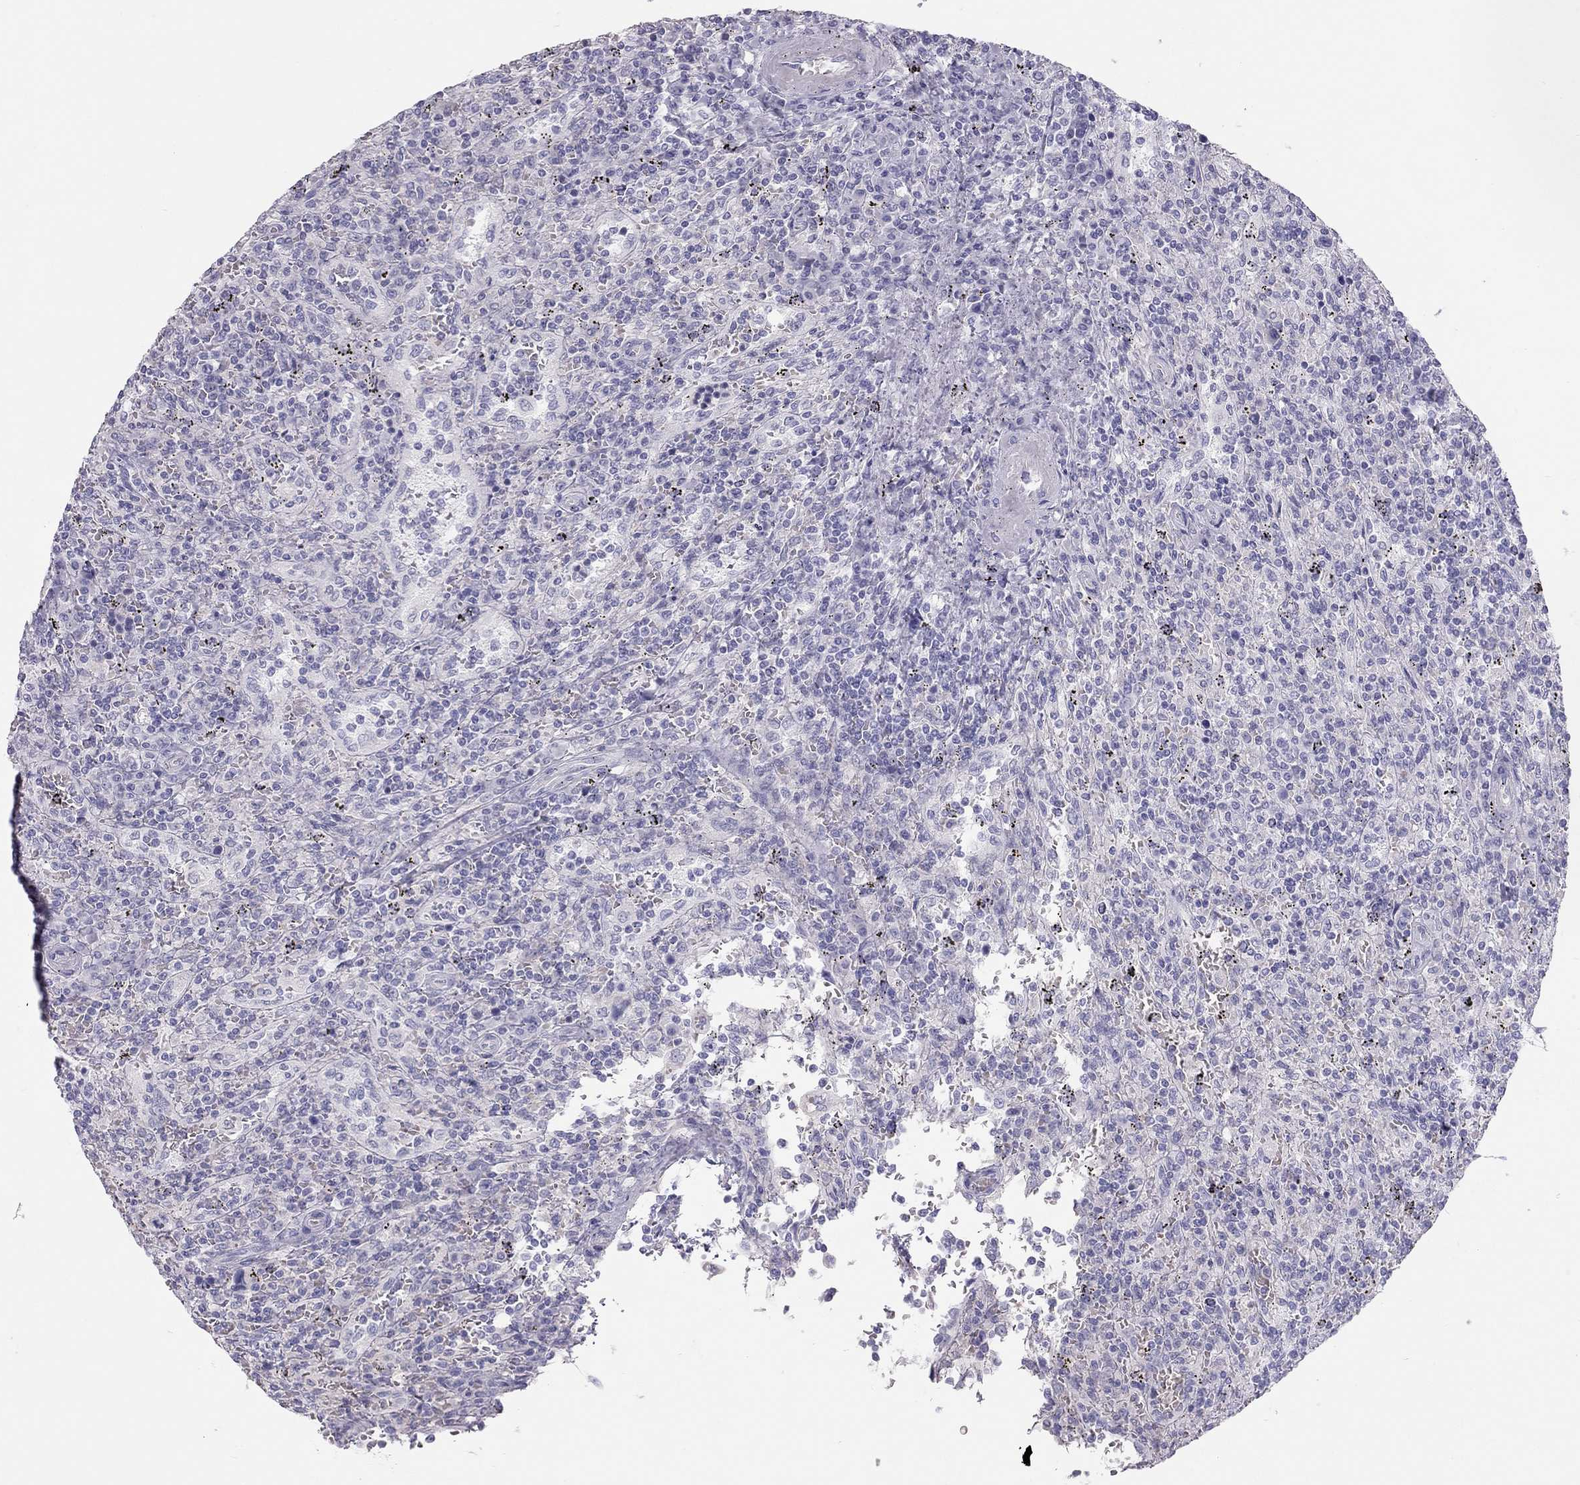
{"staining": {"intensity": "negative", "quantity": "none", "location": "none"}, "tissue": "lymphoma", "cell_type": "Tumor cells", "image_type": "cancer", "snomed": [{"axis": "morphology", "description": "Malignant lymphoma, non-Hodgkin's type, Low grade"}, {"axis": "topography", "description": "Spleen"}], "caption": "An immunohistochemistry photomicrograph of malignant lymphoma, non-Hodgkin's type (low-grade) is shown. There is no staining in tumor cells of malignant lymphoma, non-Hodgkin's type (low-grade). (Brightfield microscopy of DAB (3,3'-diaminobenzidine) IHC at high magnification).", "gene": "SPATA12", "patient": {"sex": "male", "age": 62}}